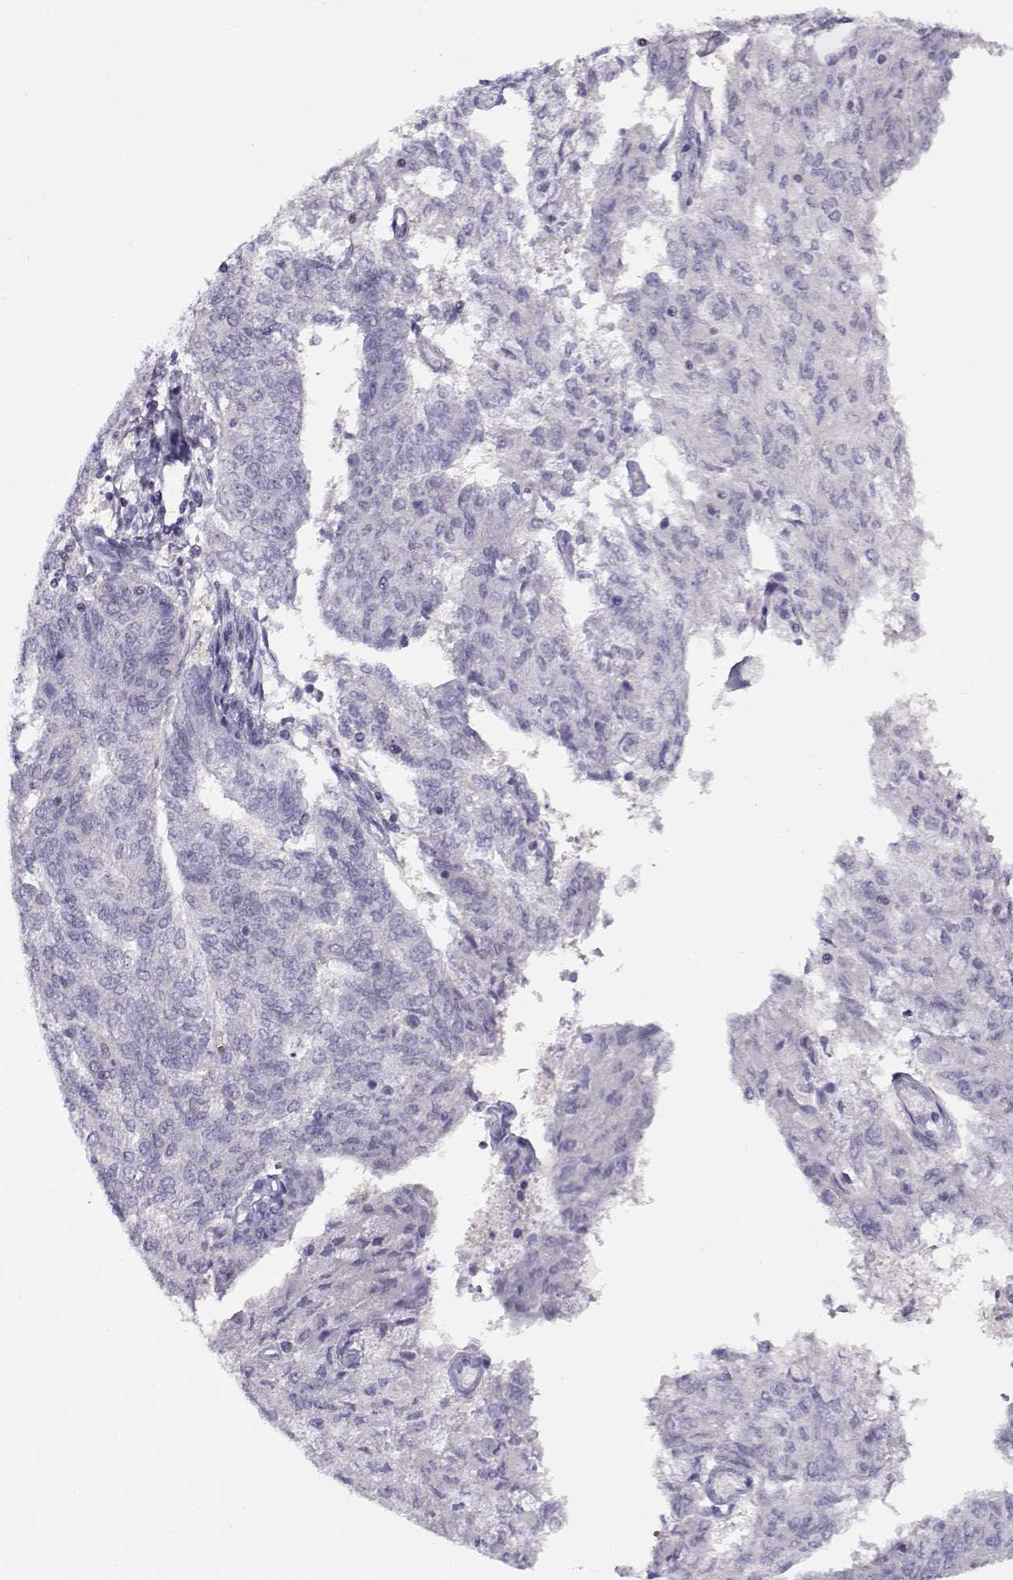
{"staining": {"intensity": "negative", "quantity": "none", "location": "none"}, "tissue": "endometrial cancer", "cell_type": "Tumor cells", "image_type": "cancer", "snomed": [{"axis": "morphology", "description": "Adenocarcinoma, NOS"}, {"axis": "topography", "description": "Endometrium"}], "caption": "This image is of endometrial cancer stained with immunohistochemistry to label a protein in brown with the nuclei are counter-stained blue. There is no expression in tumor cells.", "gene": "FEZF1", "patient": {"sex": "female", "age": 82}}